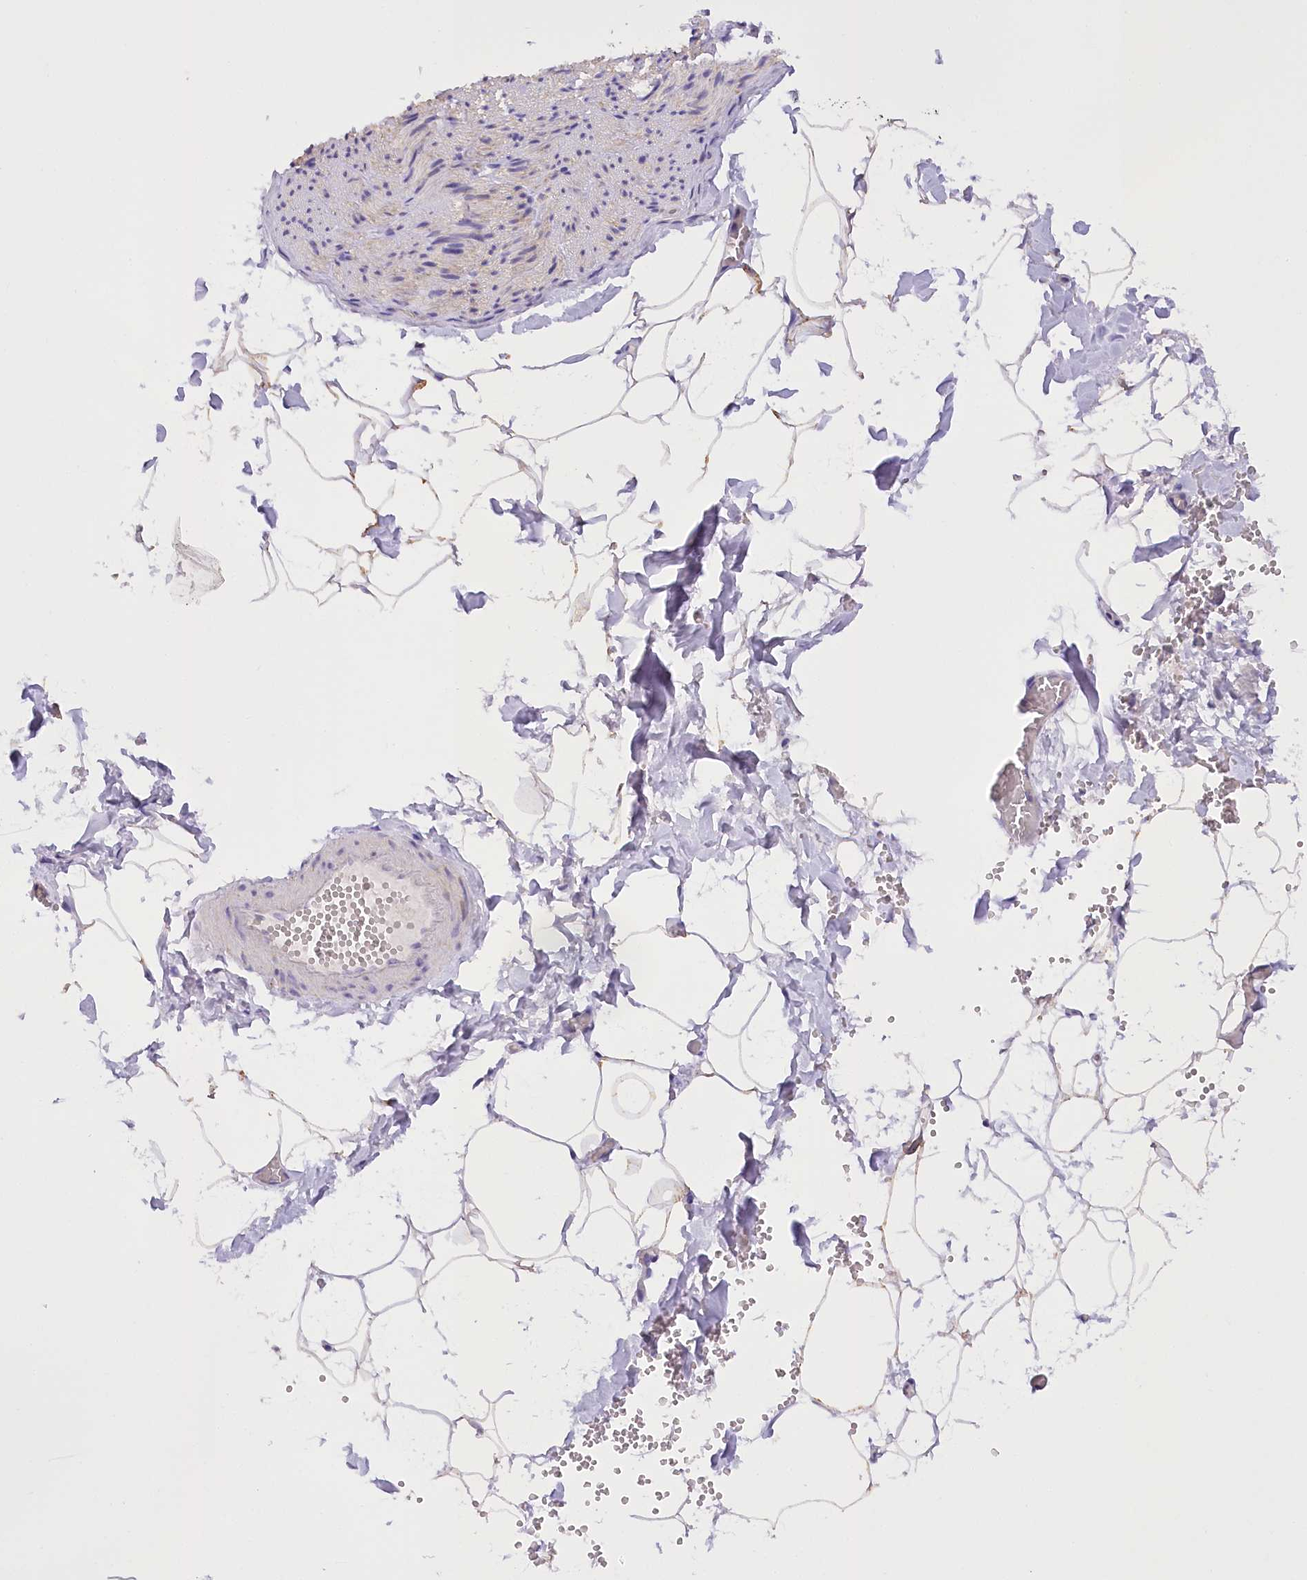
{"staining": {"intensity": "weak", "quantity": "25%-75%", "location": "cytoplasmic/membranous"}, "tissue": "adipose tissue", "cell_type": "Adipocytes", "image_type": "normal", "snomed": [{"axis": "morphology", "description": "Normal tissue, NOS"}, {"axis": "topography", "description": "Gallbladder"}, {"axis": "topography", "description": "Peripheral nerve tissue"}], "caption": "DAB immunohistochemical staining of normal human adipose tissue displays weak cytoplasmic/membranous protein positivity in approximately 25%-75% of adipocytes. The staining is performed using DAB brown chromogen to label protein expression. The nuclei are counter-stained blue using hematoxylin.", "gene": "DCUN1D1", "patient": {"sex": "male", "age": 38}}